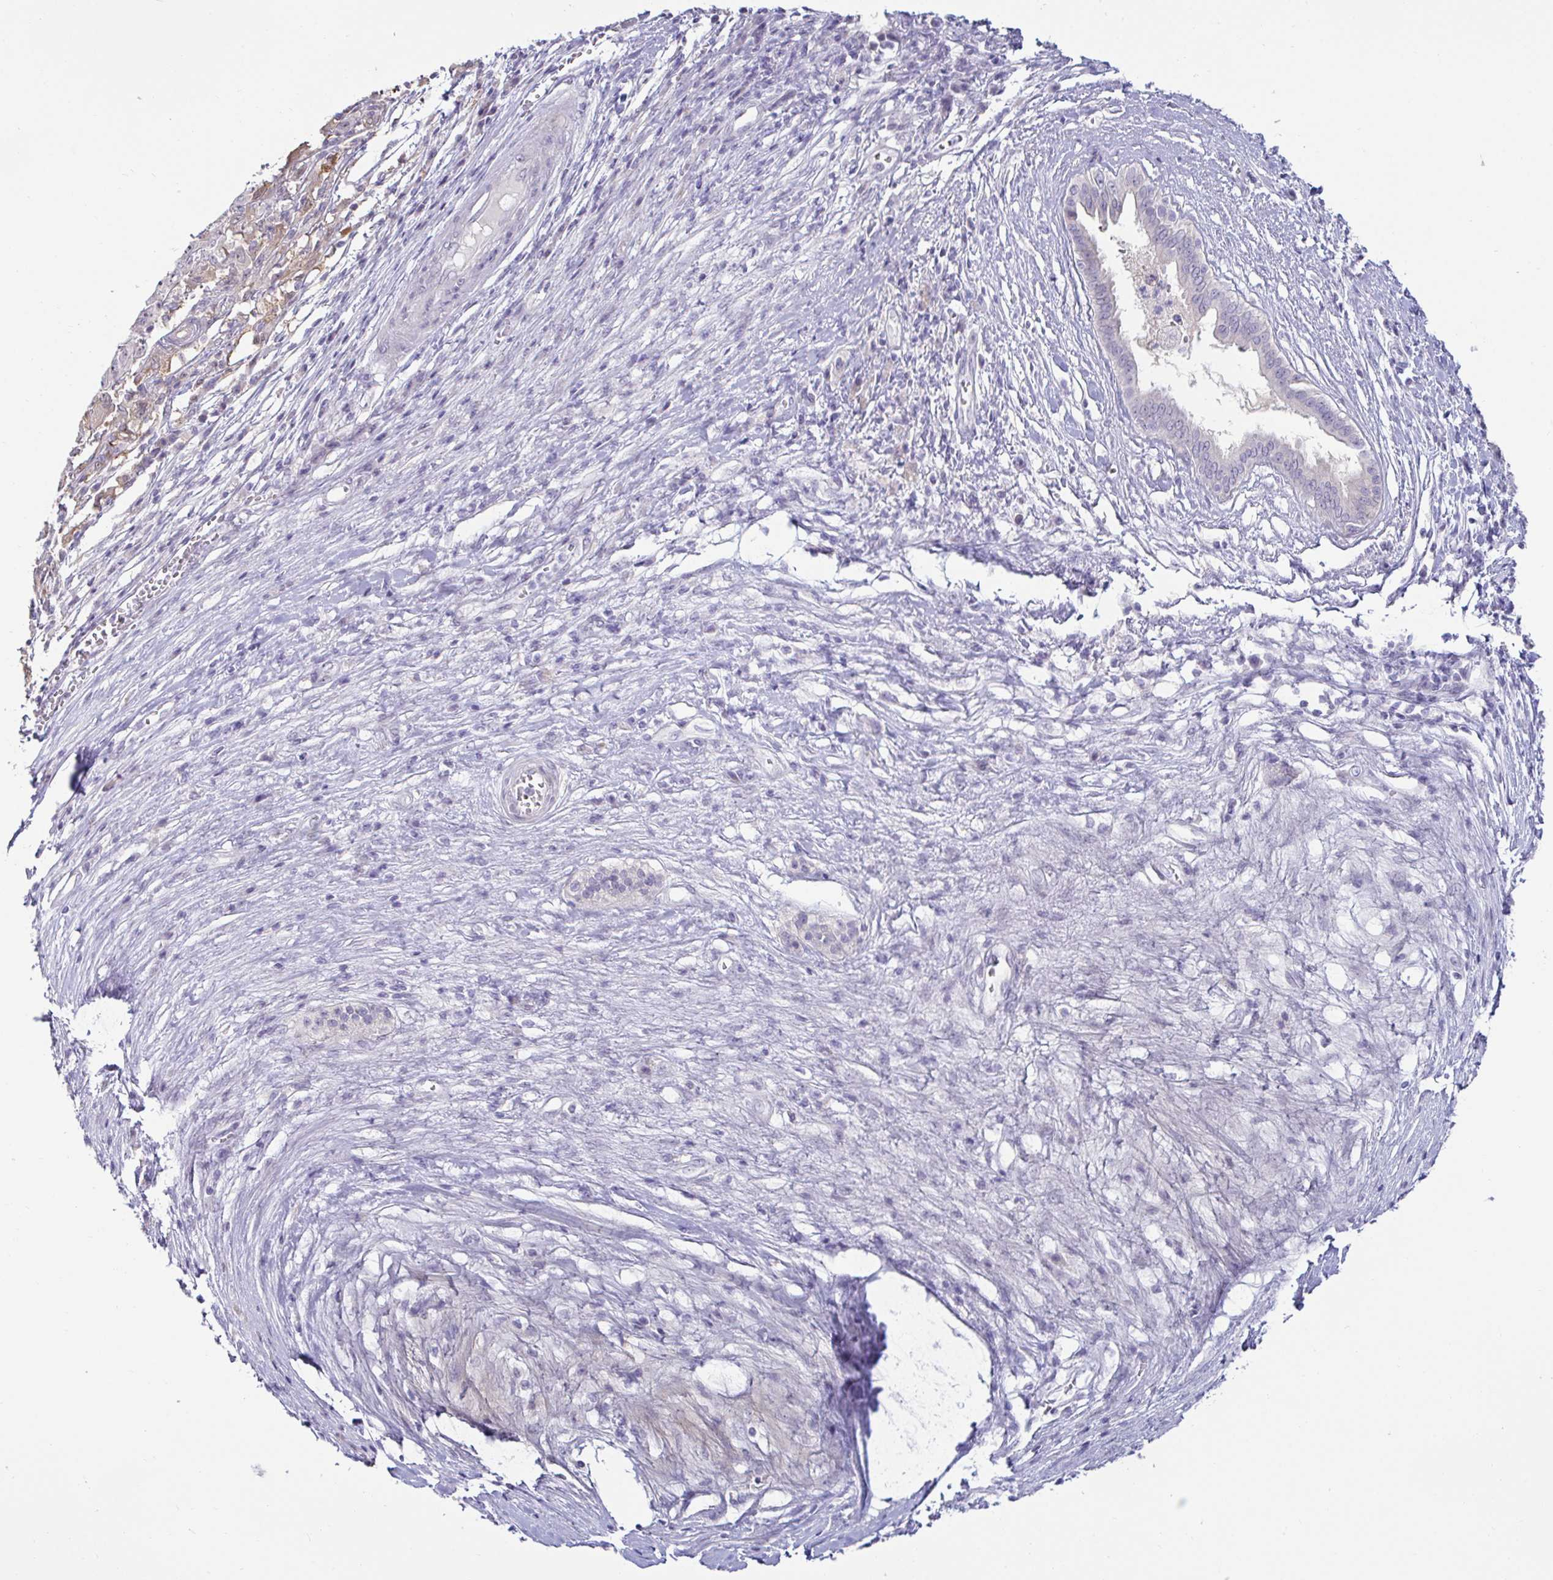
{"staining": {"intensity": "negative", "quantity": "none", "location": "none"}, "tissue": "pancreatic cancer", "cell_type": "Tumor cells", "image_type": "cancer", "snomed": [{"axis": "morphology", "description": "Adenocarcinoma, NOS"}, {"axis": "topography", "description": "Pancreas"}], "caption": "High magnification brightfield microscopy of pancreatic cancer (adenocarcinoma) stained with DAB (3,3'-diaminobenzidine) (brown) and counterstained with hematoxylin (blue): tumor cells show no significant expression.", "gene": "GSTM1", "patient": {"sex": "male", "age": 63}}